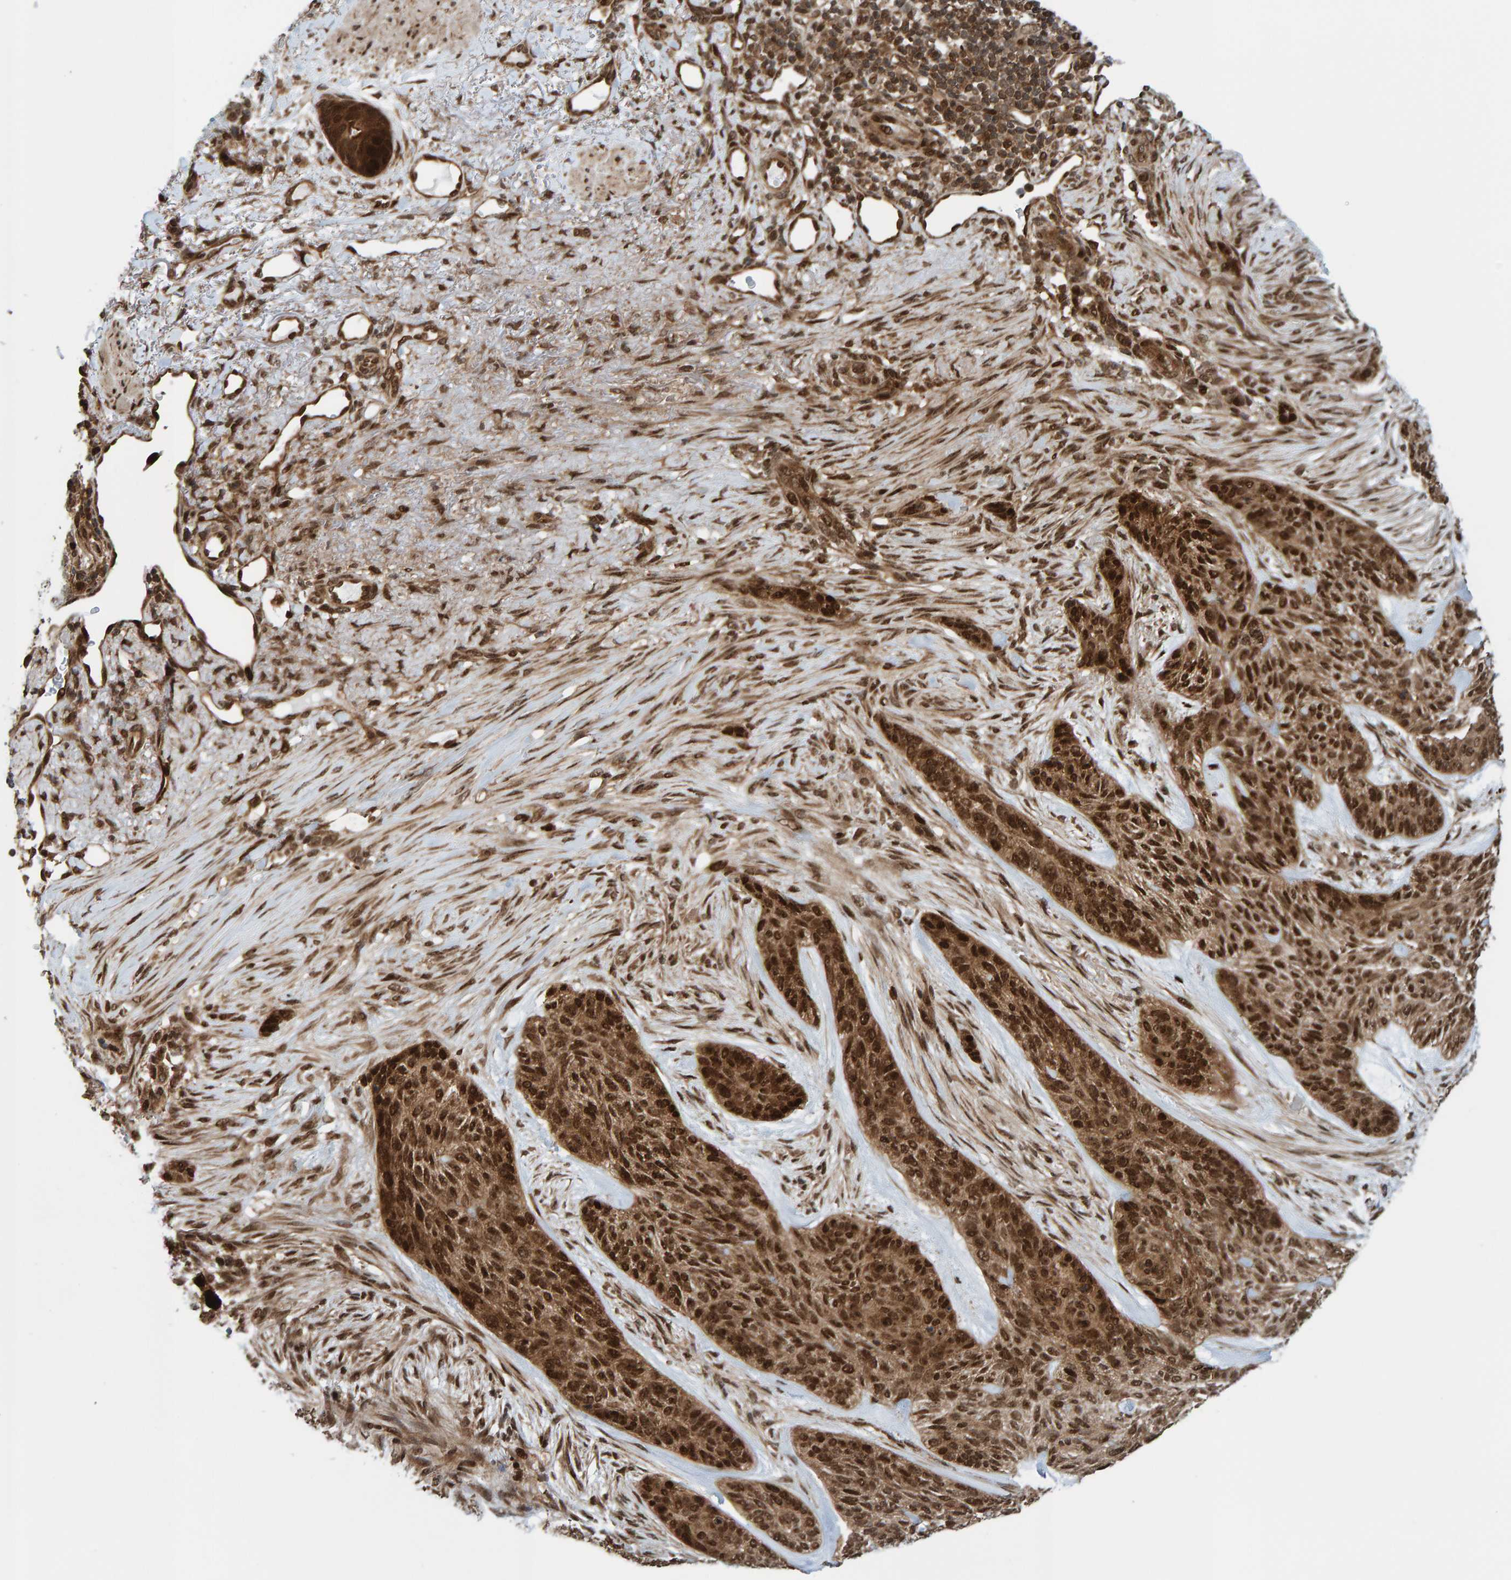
{"staining": {"intensity": "strong", "quantity": ">75%", "location": "cytoplasmic/membranous,nuclear"}, "tissue": "skin cancer", "cell_type": "Tumor cells", "image_type": "cancer", "snomed": [{"axis": "morphology", "description": "Basal cell carcinoma"}, {"axis": "topography", "description": "Skin"}], "caption": "Immunohistochemical staining of human skin cancer (basal cell carcinoma) shows strong cytoplasmic/membranous and nuclear protein positivity in about >75% of tumor cells. The protein of interest is stained brown, and the nuclei are stained in blue (DAB (3,3'-diaminobenzidine) IHC with brightfield microscopy, high magnification).", "gene": "ZNF366", "patient": {"sex": "male", "age": 55}}